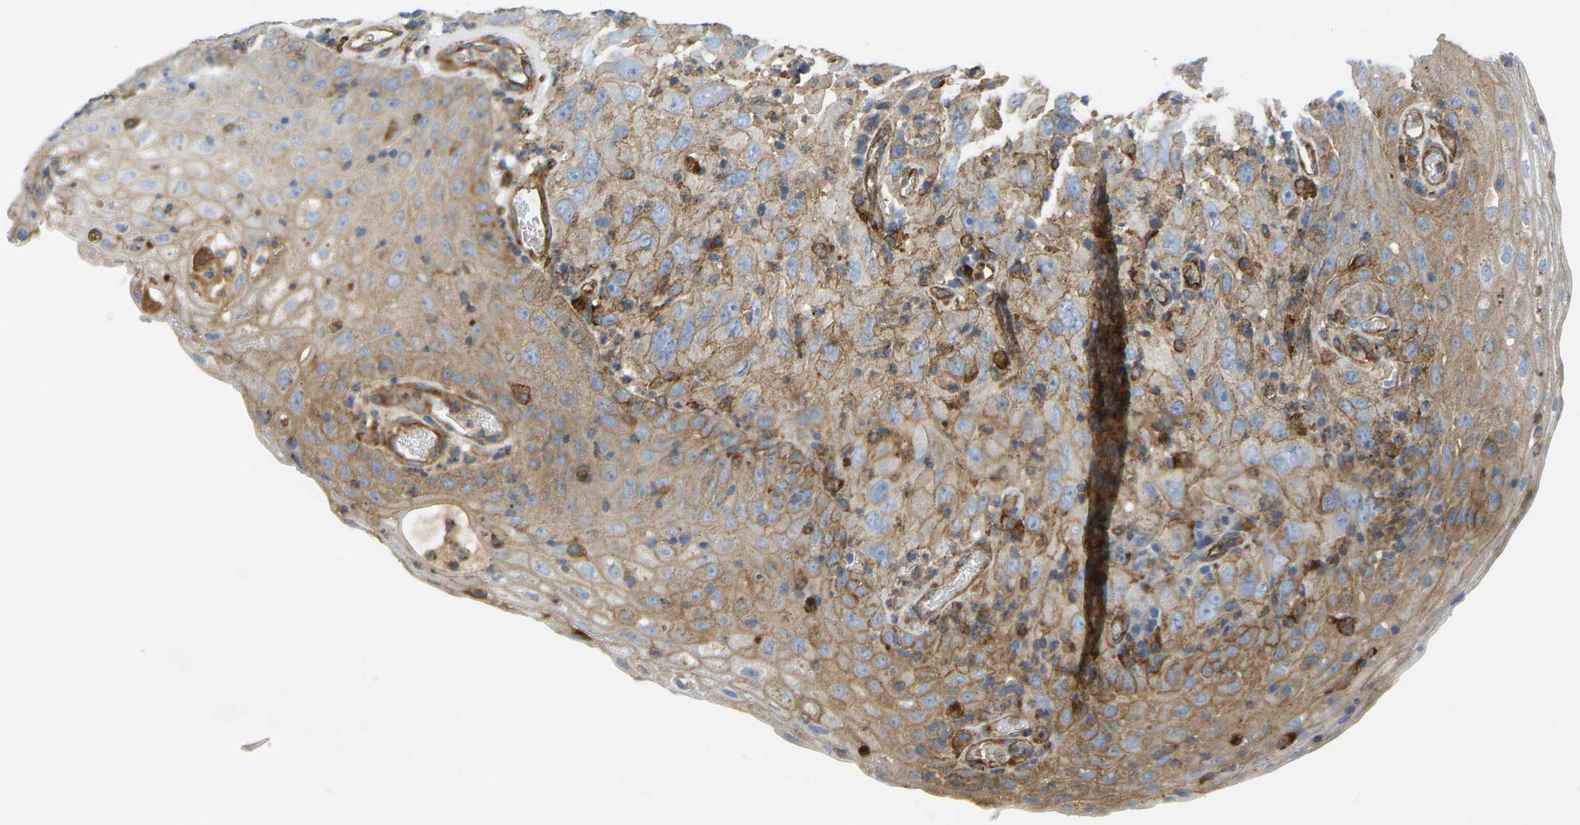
{"staining": {"intensity": "weak", "quantity": ">75%", "location": "cytoplasmic/membranous"}, "tissue": "cervical cancer", "cell_type": "Tumor cells", "image_type": "cancer", "snomed": [{"axis": "morphology", "description": "Squamous cell carcinoma, NOS"}, {"axis": "topography", "description": "Cervix"}], "caption": "Protein expression by immunohistochemistry (IHC) shows weak cytoplasmic/membranous staining in about >75% of tumor cells in cervical squamous cell carcinoma. The staining was performed using DAB, with brown indicating positive protein expression. Nuclei are stained blue with hematoxylin.", "gene": "PICALM", "patient": {"sex": "female", "age": 32}}